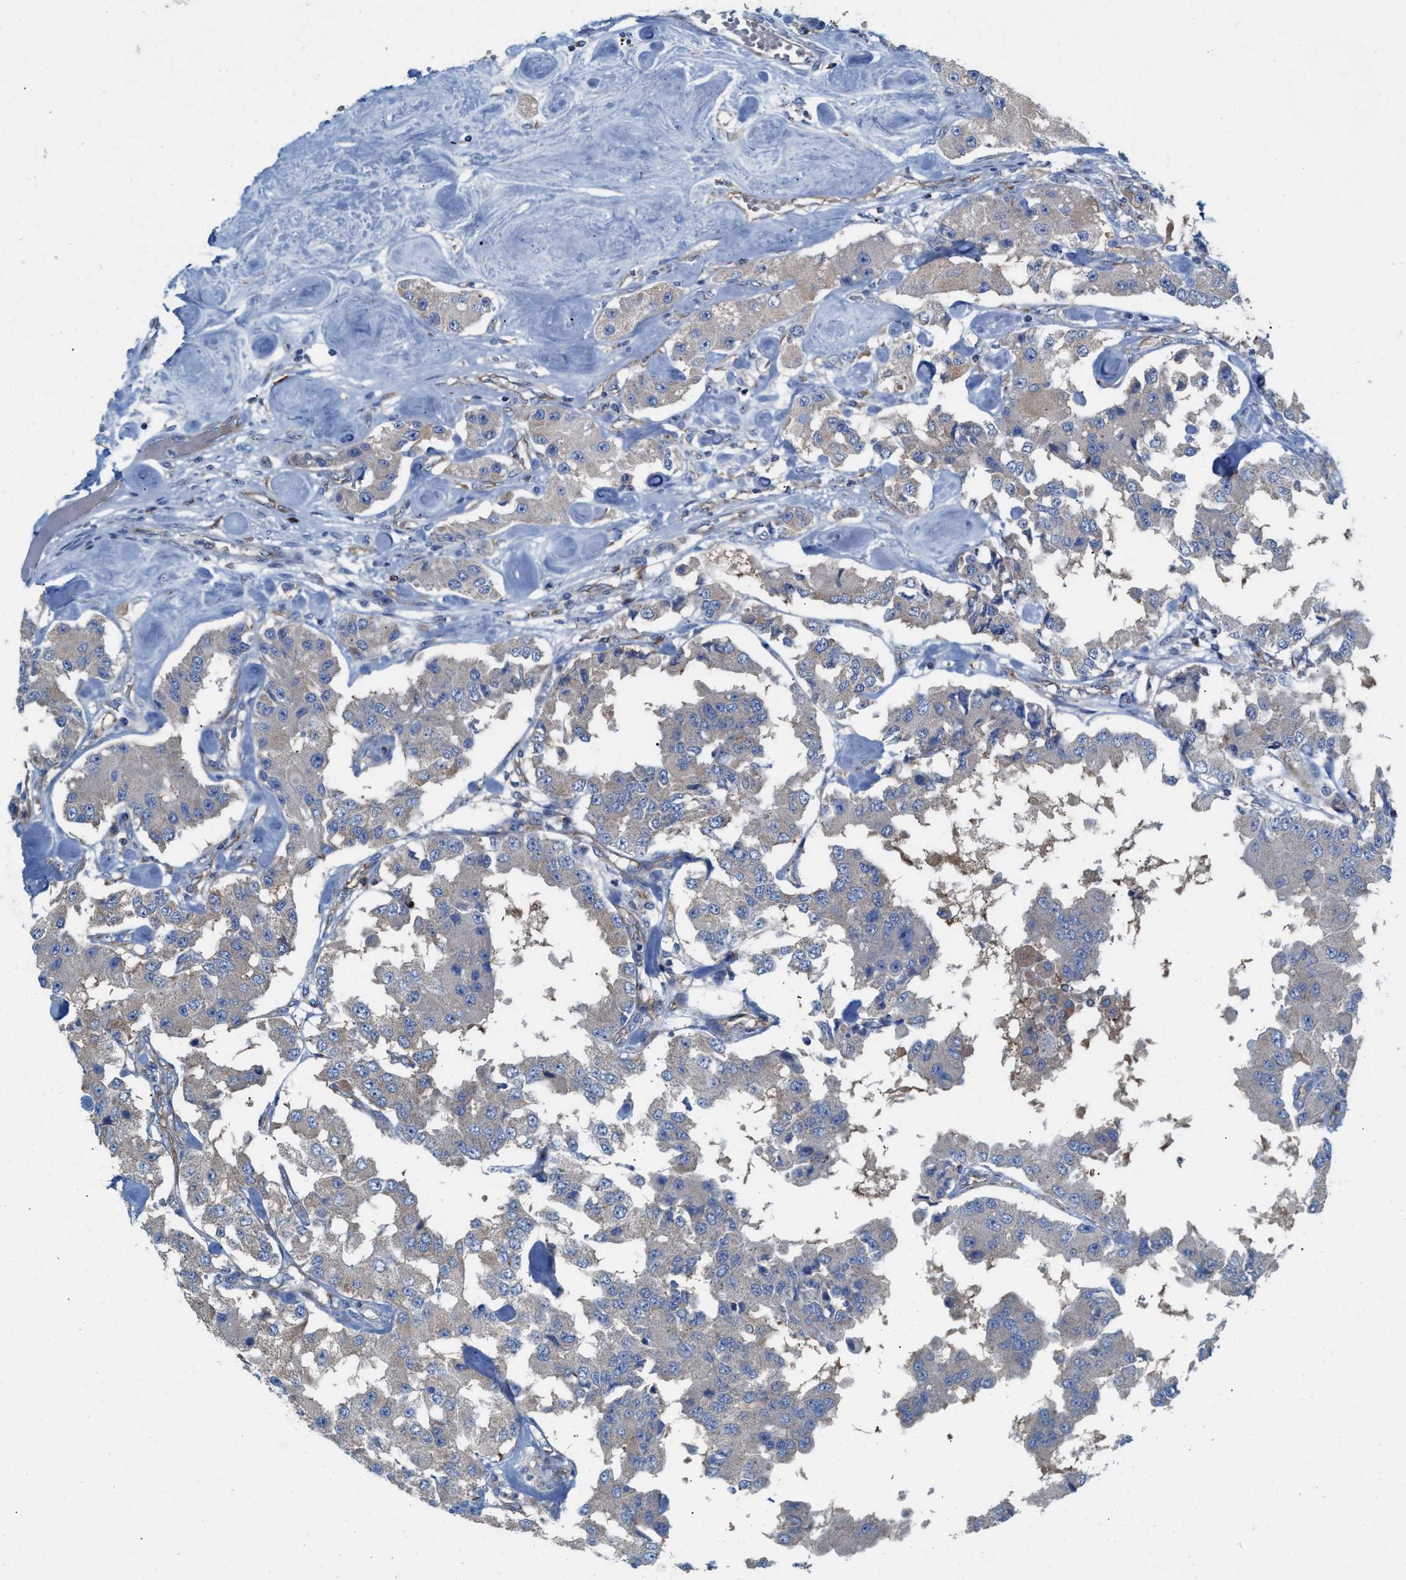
{"staining": {"intensity": "negative", "quantity": "none", "location": "none"}, "tissue": "carcinoid", "cell_type": "Tumor cells", "image_type": "cancer", "snomed": [{"axis": "morphology", "description": "Carcinoid, malignant, NOS"}, {"axis": "topography", "description": "Pancreas"}], "caption": "The image exhibits no significant staining in tumor cells of malignant carcinoid.", "gene": "NYAP1", "patient": {"sex": "male", "age": 41}}